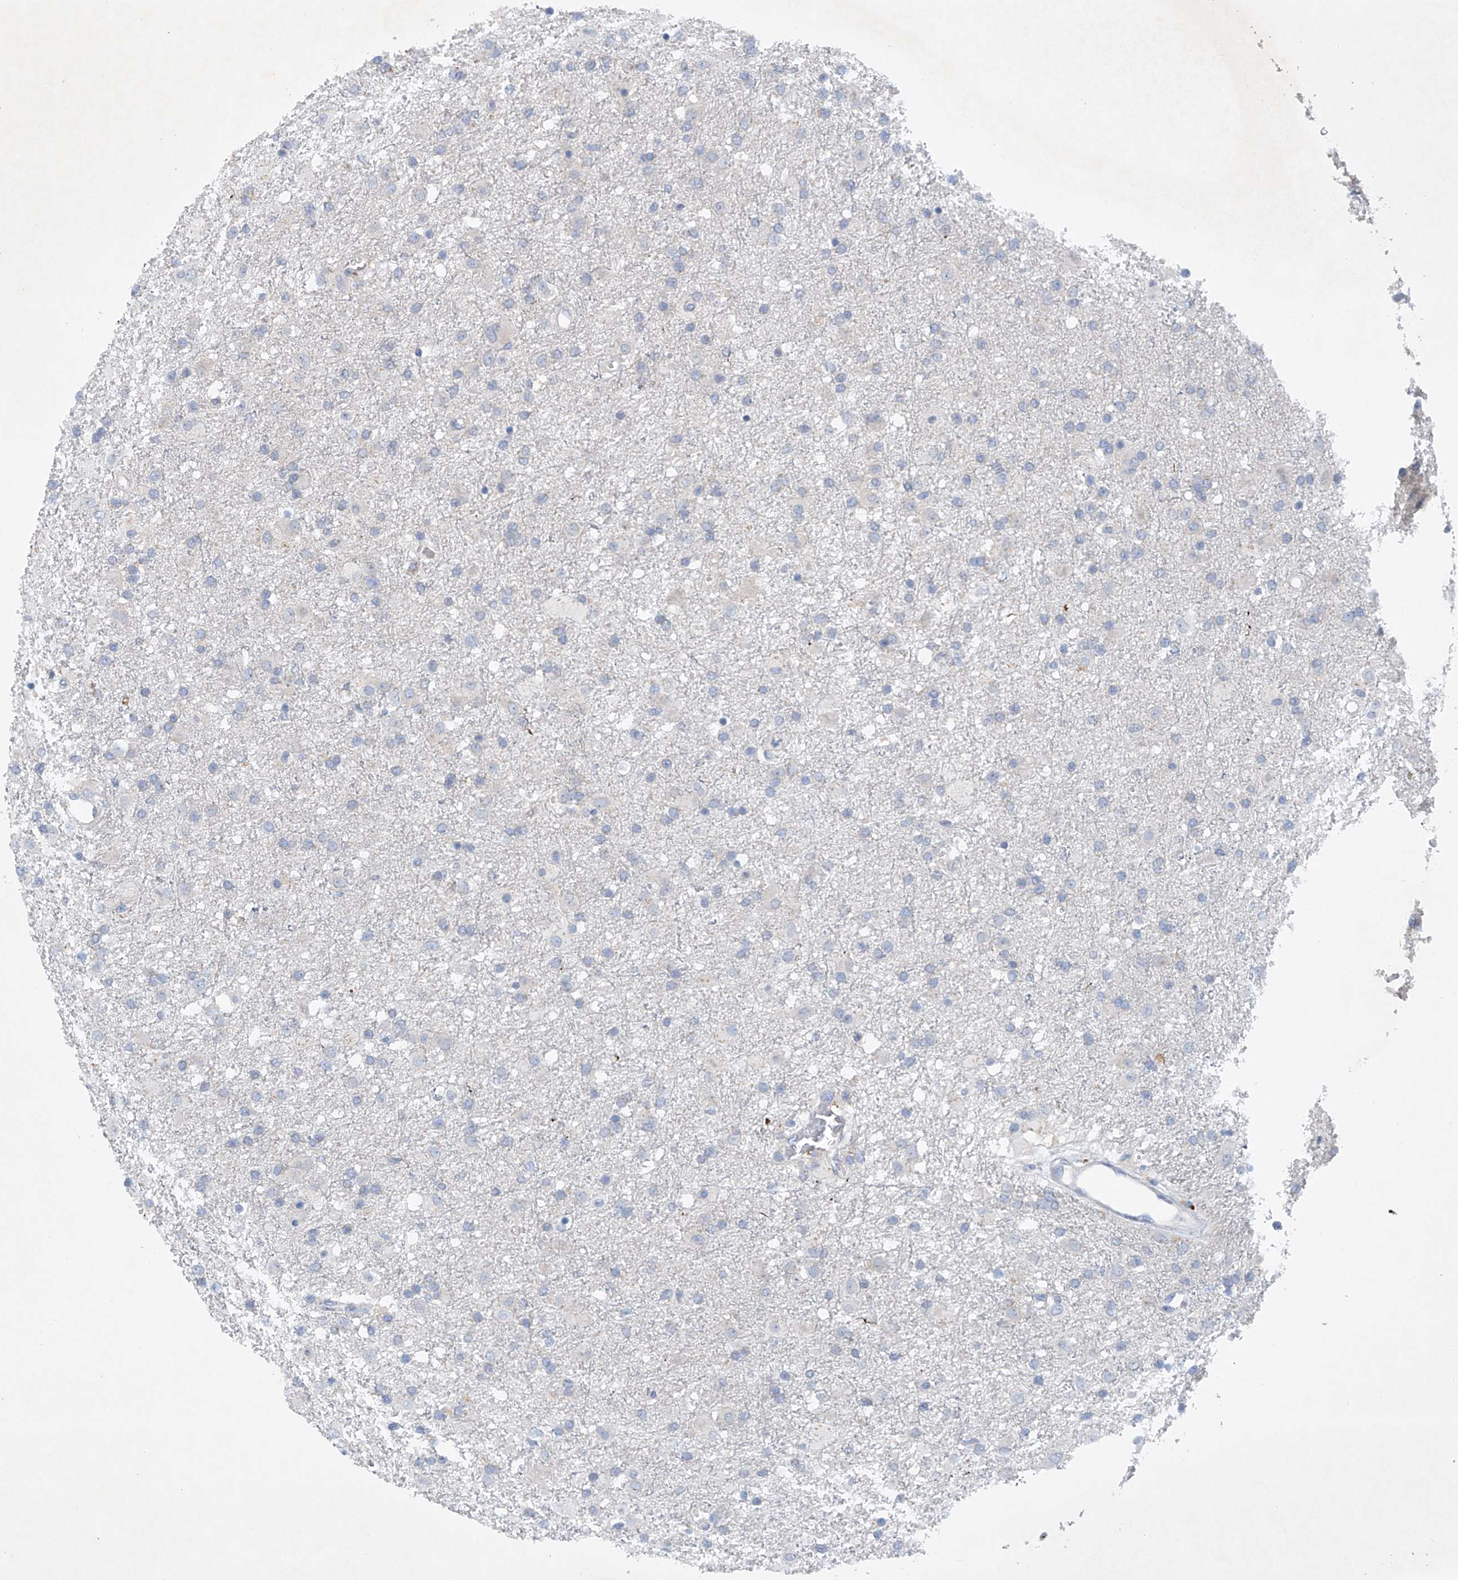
{"staining": {"intensity": "negative", "quantity": "none", "location": "none"}, "tissue": "glioma", "cell_type": "Tumor cells", "image_type": "cancer", "snomed": [{"axis": "morphology", "description": "Glioma, malignant, Low grade"}, {"axis": "topography", "description": "Brain"}], "caption": "Malignant glioma (low-grade) stained for a protein using immunohistochemistry shows no expression tumor cells.", "gene": "CEP85L", "patient": {"sex": "male", "age": 65}}